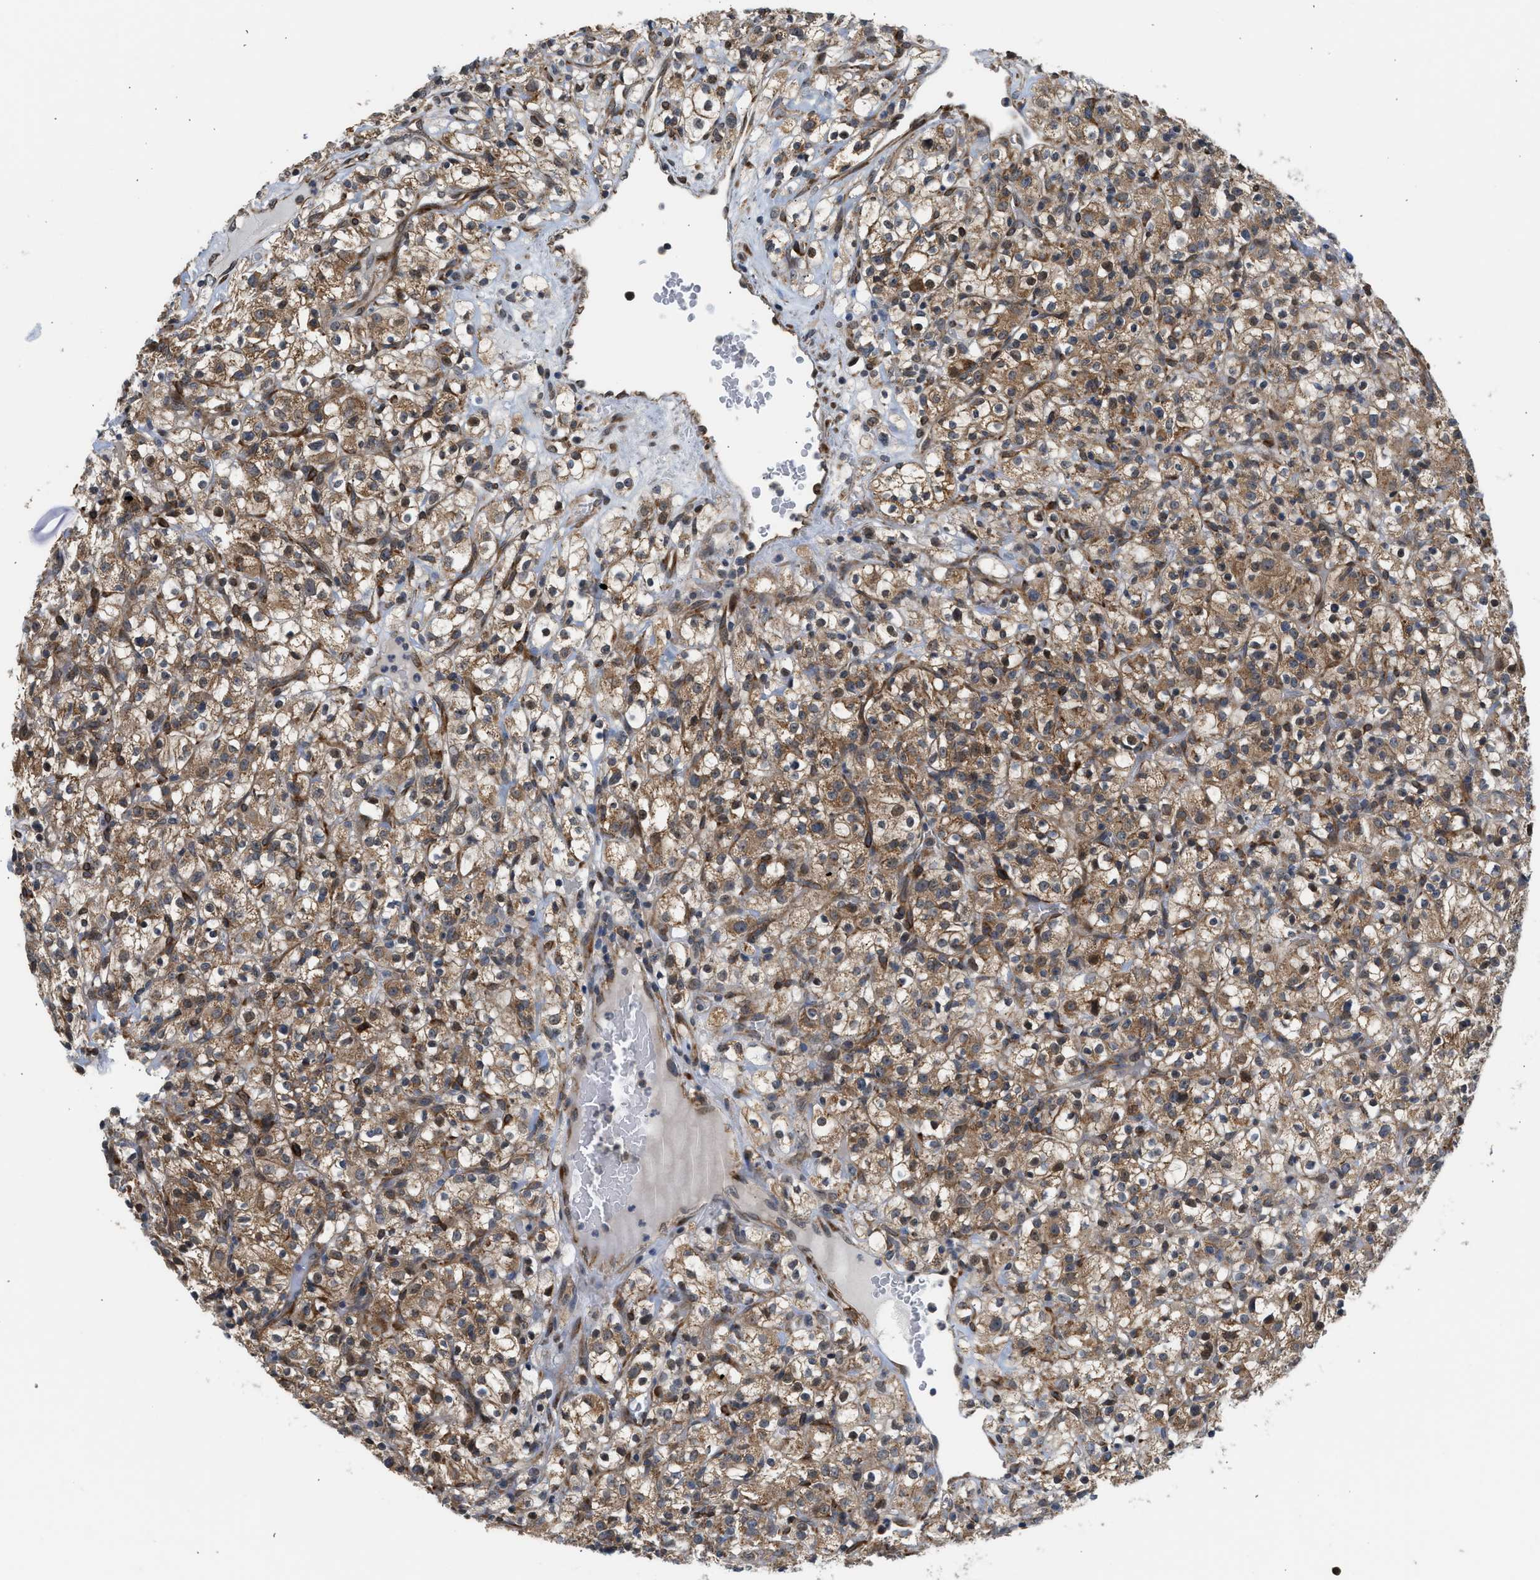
{"staining": {"intensity": "strong", "quantity": ">75%", "location": "cytoplasmic/membranous"}, "tissue": "renal cancer", "cell_type": "Tumor cells", "image_type": "cancer", "snomed": [{"axis": "morphology", "description": "Normal tissue, NOS"}, {"axis": "morphology", "description": "Adenocarcinoma, NOS"}, {"axis": "topography", "description": "Kidney"}], "caption": "Strong cytoplasmic/membranous protein expression is appreciated in about >75% of tumor cells in renal cancer.", "gene": "POLG2", "patient": {"sex": "female", "age": 72}}